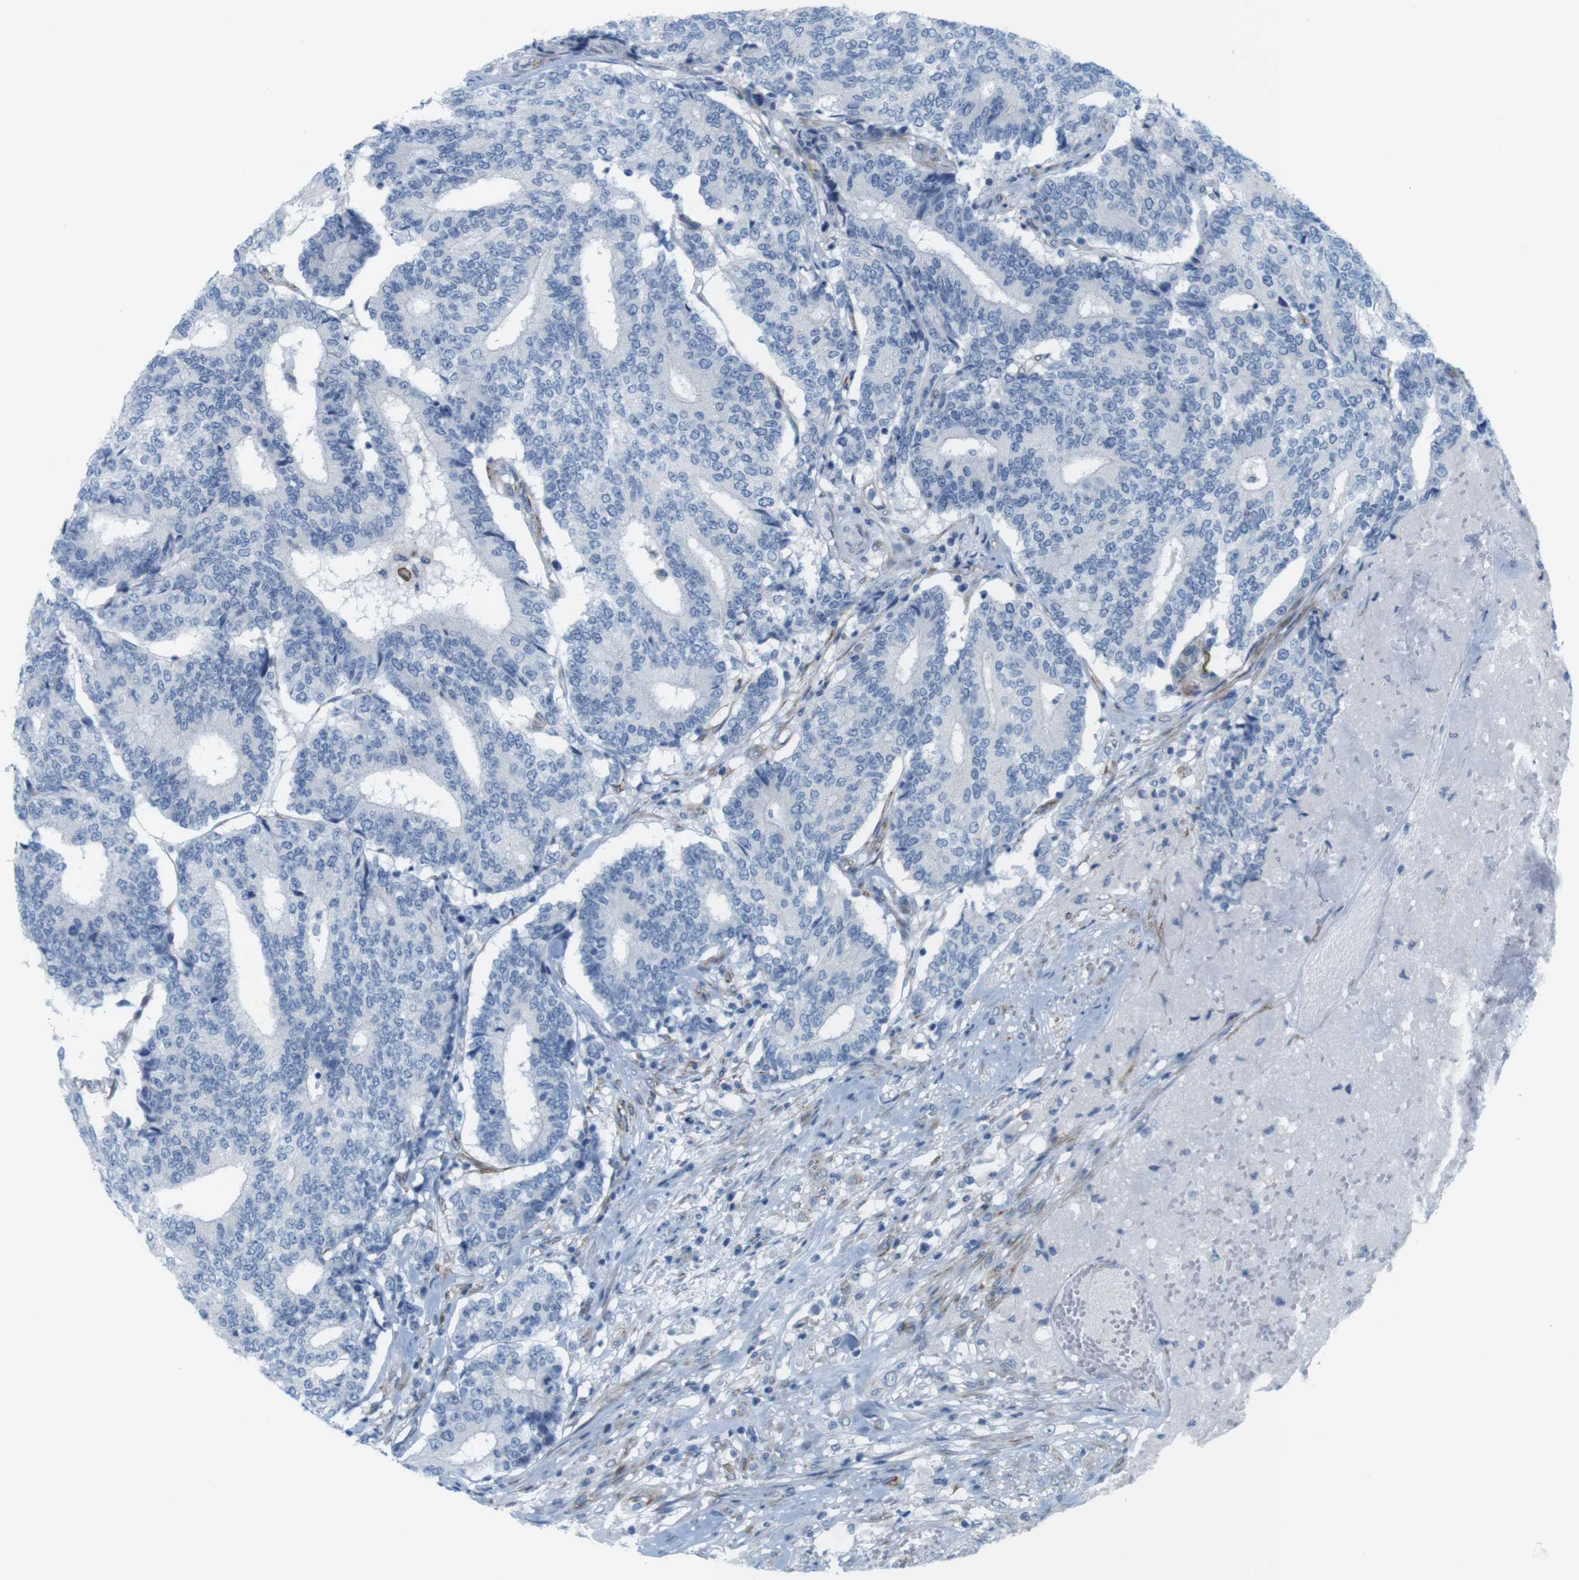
{"staining": {"intensity": "negative", "quantity": "none", "location": "none"}, "tissue": "prostate cancer", "cell_type": "Tumor cells", "image_type": "cancer", "snomed": [{"axis": "morphology", "description": "Normal tissue, NOS"}, {"axis": "morphology", "description": "Adenocarcinoma, High grade"}, {"axis": "topography", "description": "Prostate"}, {"axis": "topography", "description": "Seminal veicle"}], "caption": "Immunohistochemical staining of prostate cancer (adenocarcinoma (high-grade)) reveals no significant positivity in tumor cells. The staining is performed using DAB brown chromogen with nuclei counter-stained in using hematoxylin.", "gene": "MYH9", "patient": {"sex": "male", "age": 55}}